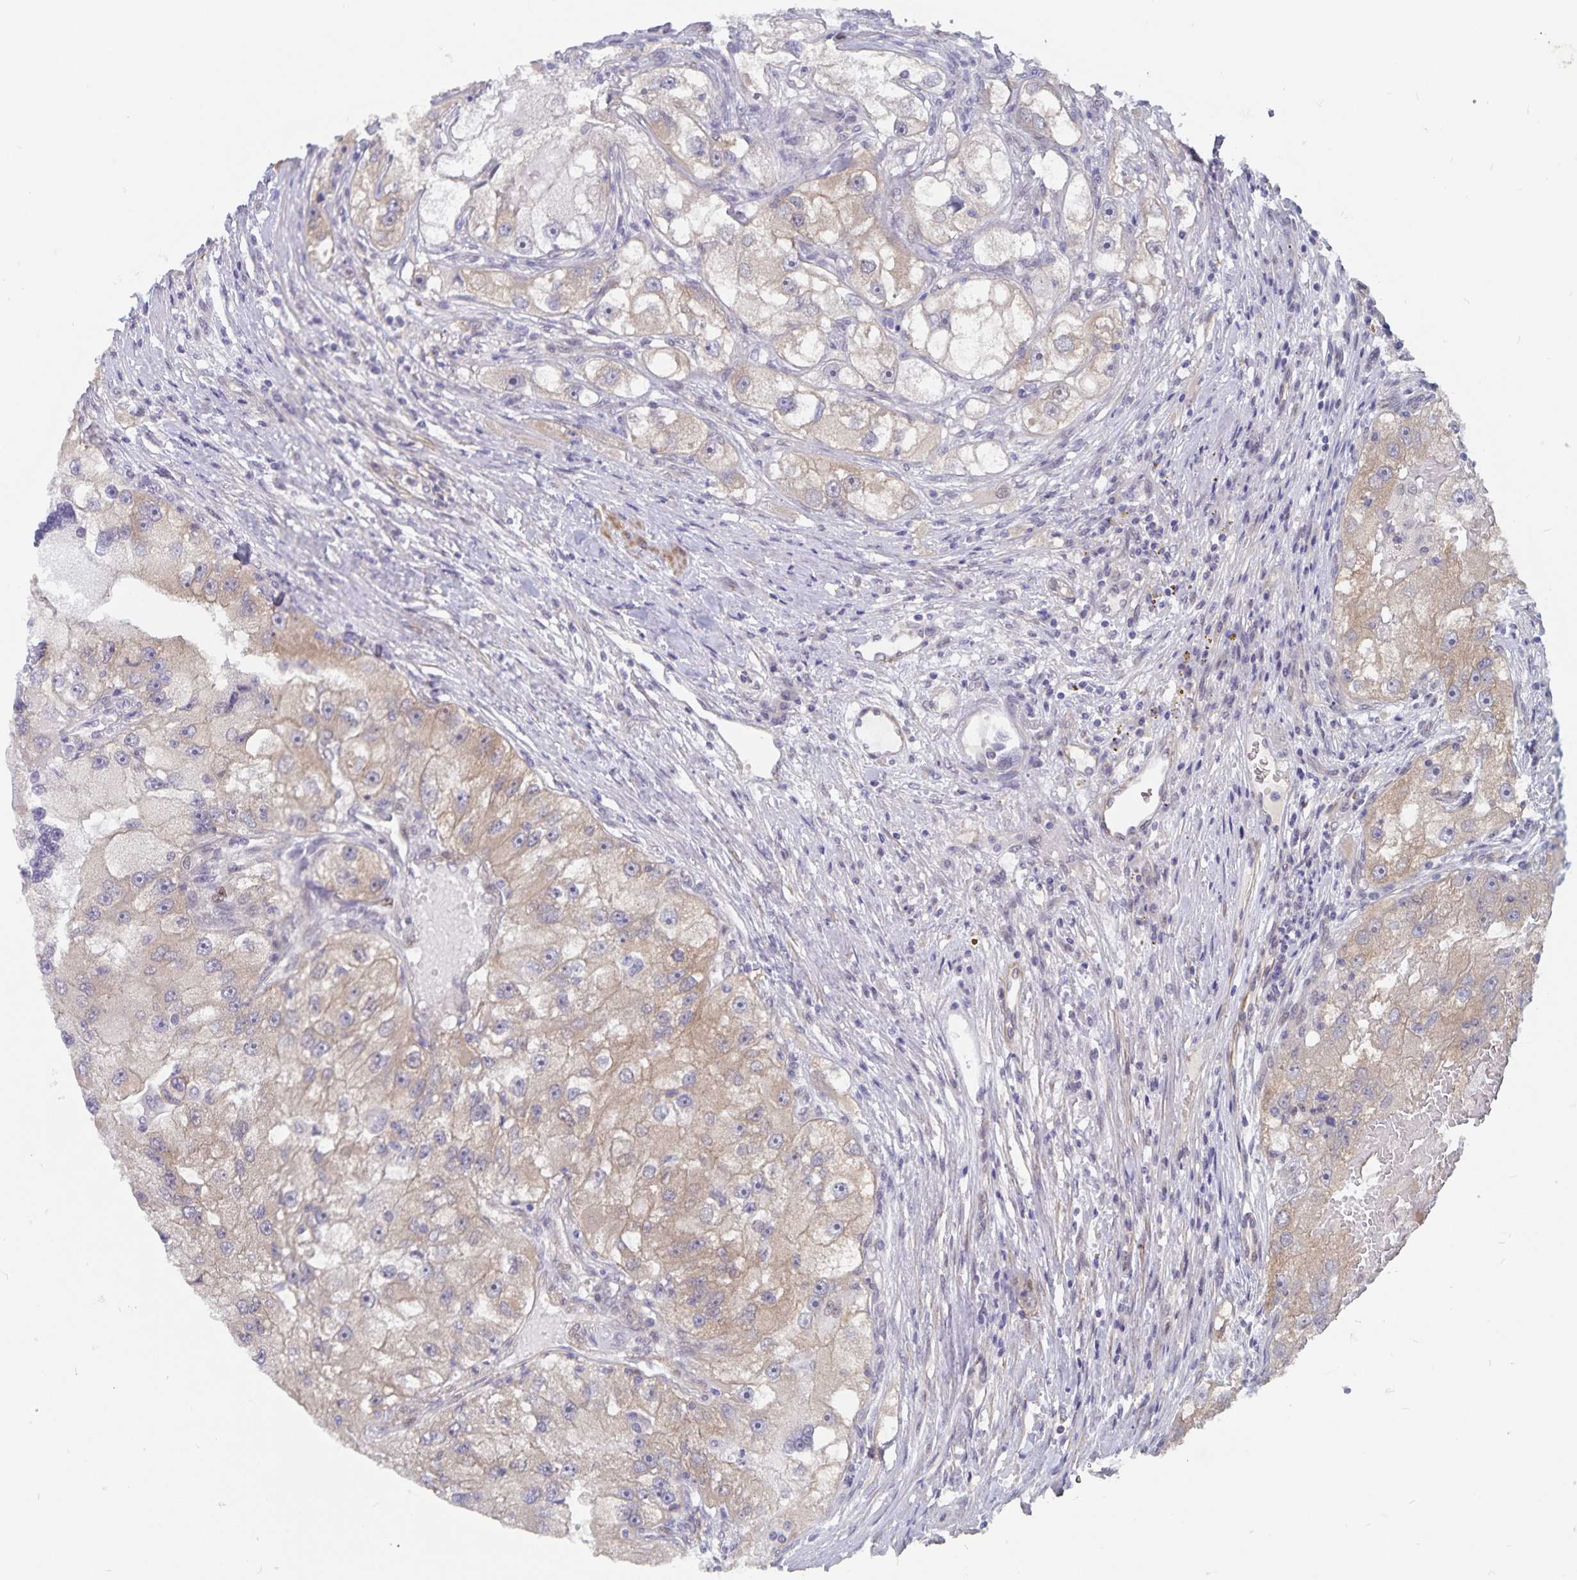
{"staining": {"intensity": "weak", "quantity": ">75%", "location": "cytoplasmic/membranous"}, "tissue": "renal cancer", "cell_type": "Tumor cells", "image_type": "cancer", "snomed": [{"axis": "morphology", "description": "Adenocarcinoma, NOS"}, {"axis": "topography", "description": "Kidney"}], "caption": "IHC staining of renal cancer (adenocarcinoma), which reveals low levels of weak cytoplasmic/membranous staining in about >75% of tumor cells indicating weak cytoplasmic/membranous protein staining. The staining was performed using DAB (brown) for protein detection and nuclei were counterstained in hematoxylin (blue).", "gene": "BAG6", "patient": {"sex": "male", "age": 63}}